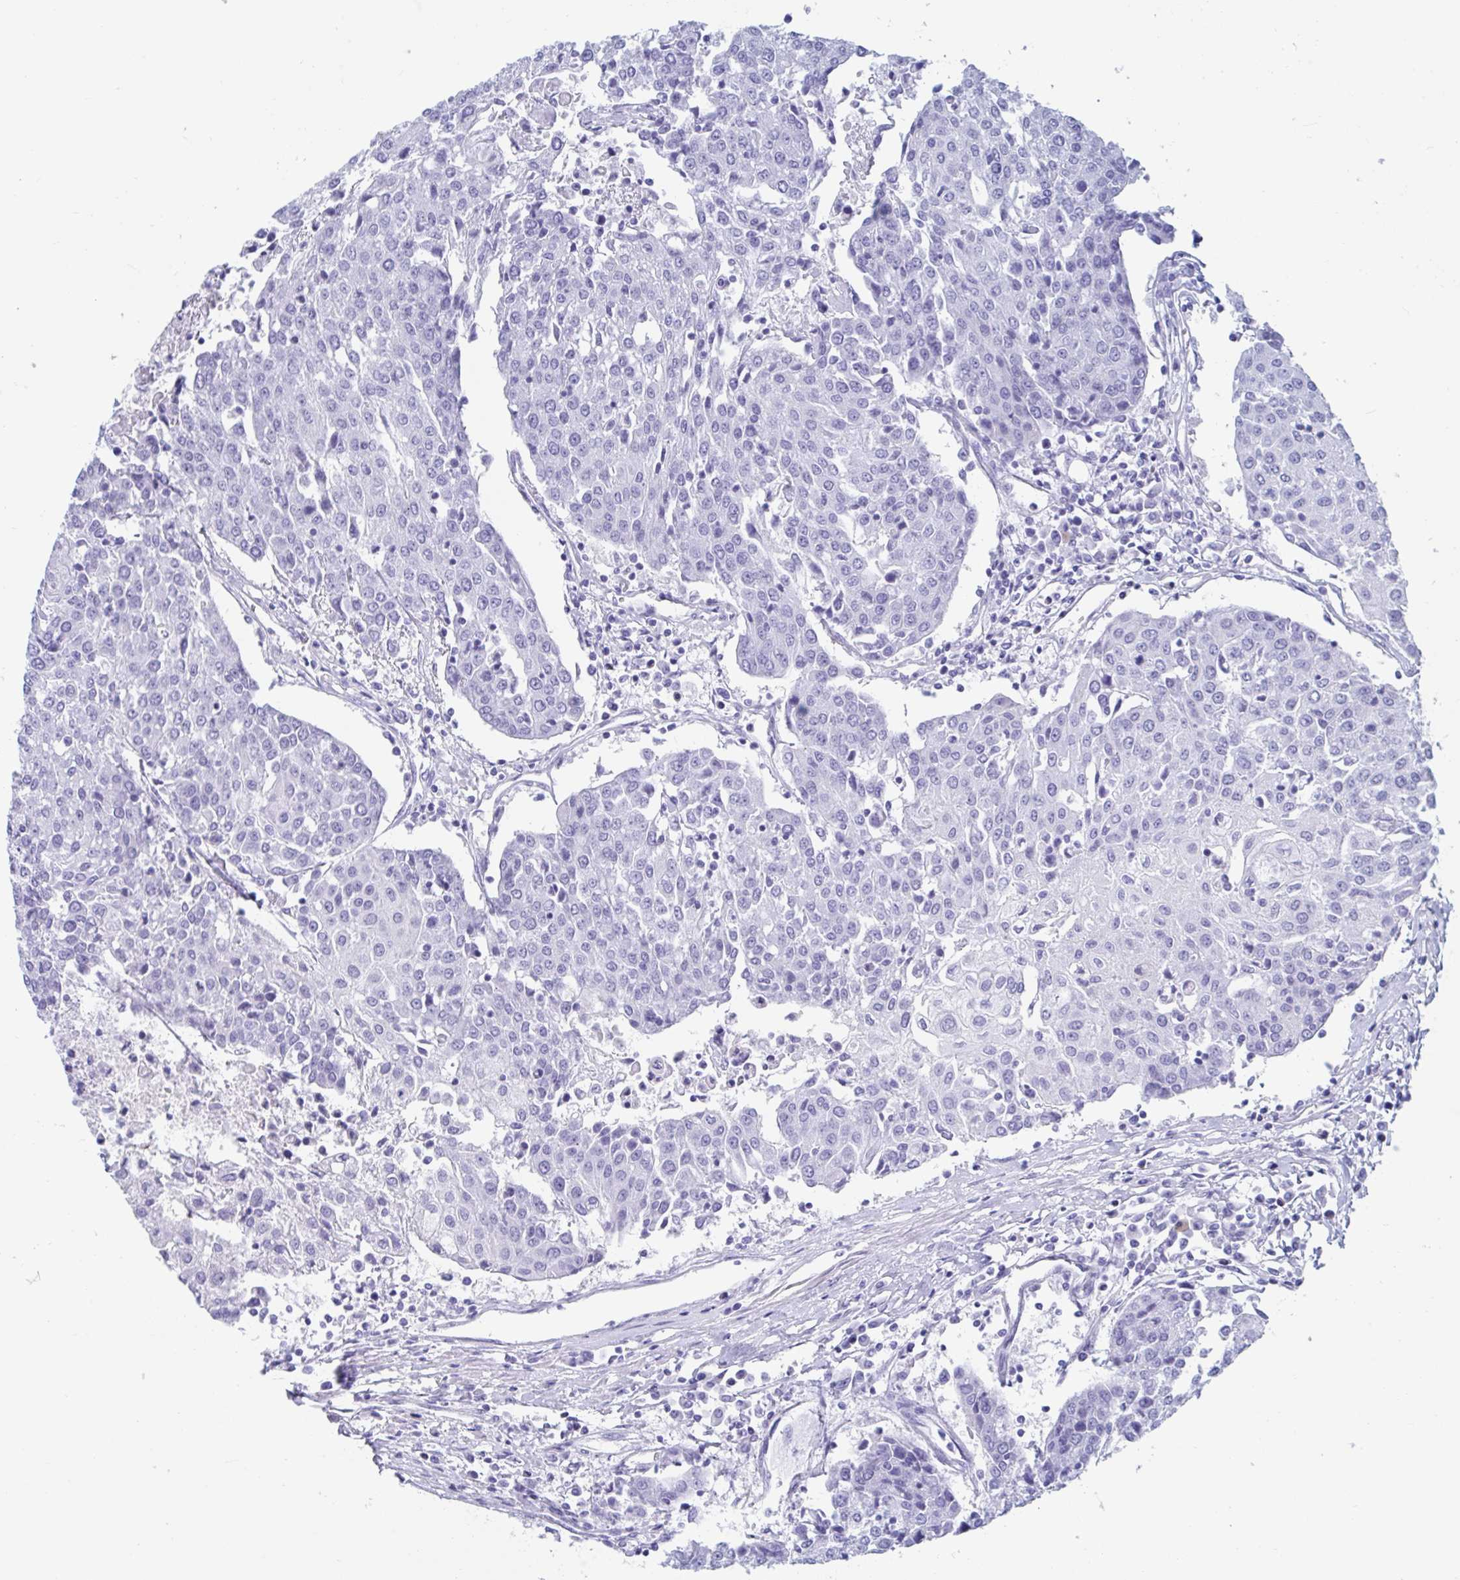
{"staining": {"intensity": "negative", "quantity": "none", "location": "none"}, "tissue": "urothelial cancer", "cell_type": "Tumor cells", "image_type": "cancer", "snomed": [{"axis": "morphology", "description": "Urothelial carcinoma, High grade"}, {"axis": "topography", "description": "Urinary bladder"}], "caption": "Protein analysis of urothelial cancer reveals no significant staining in tumor cells.", "gene": "GKN2", "patient": {"sex": "female", "age": 85}}